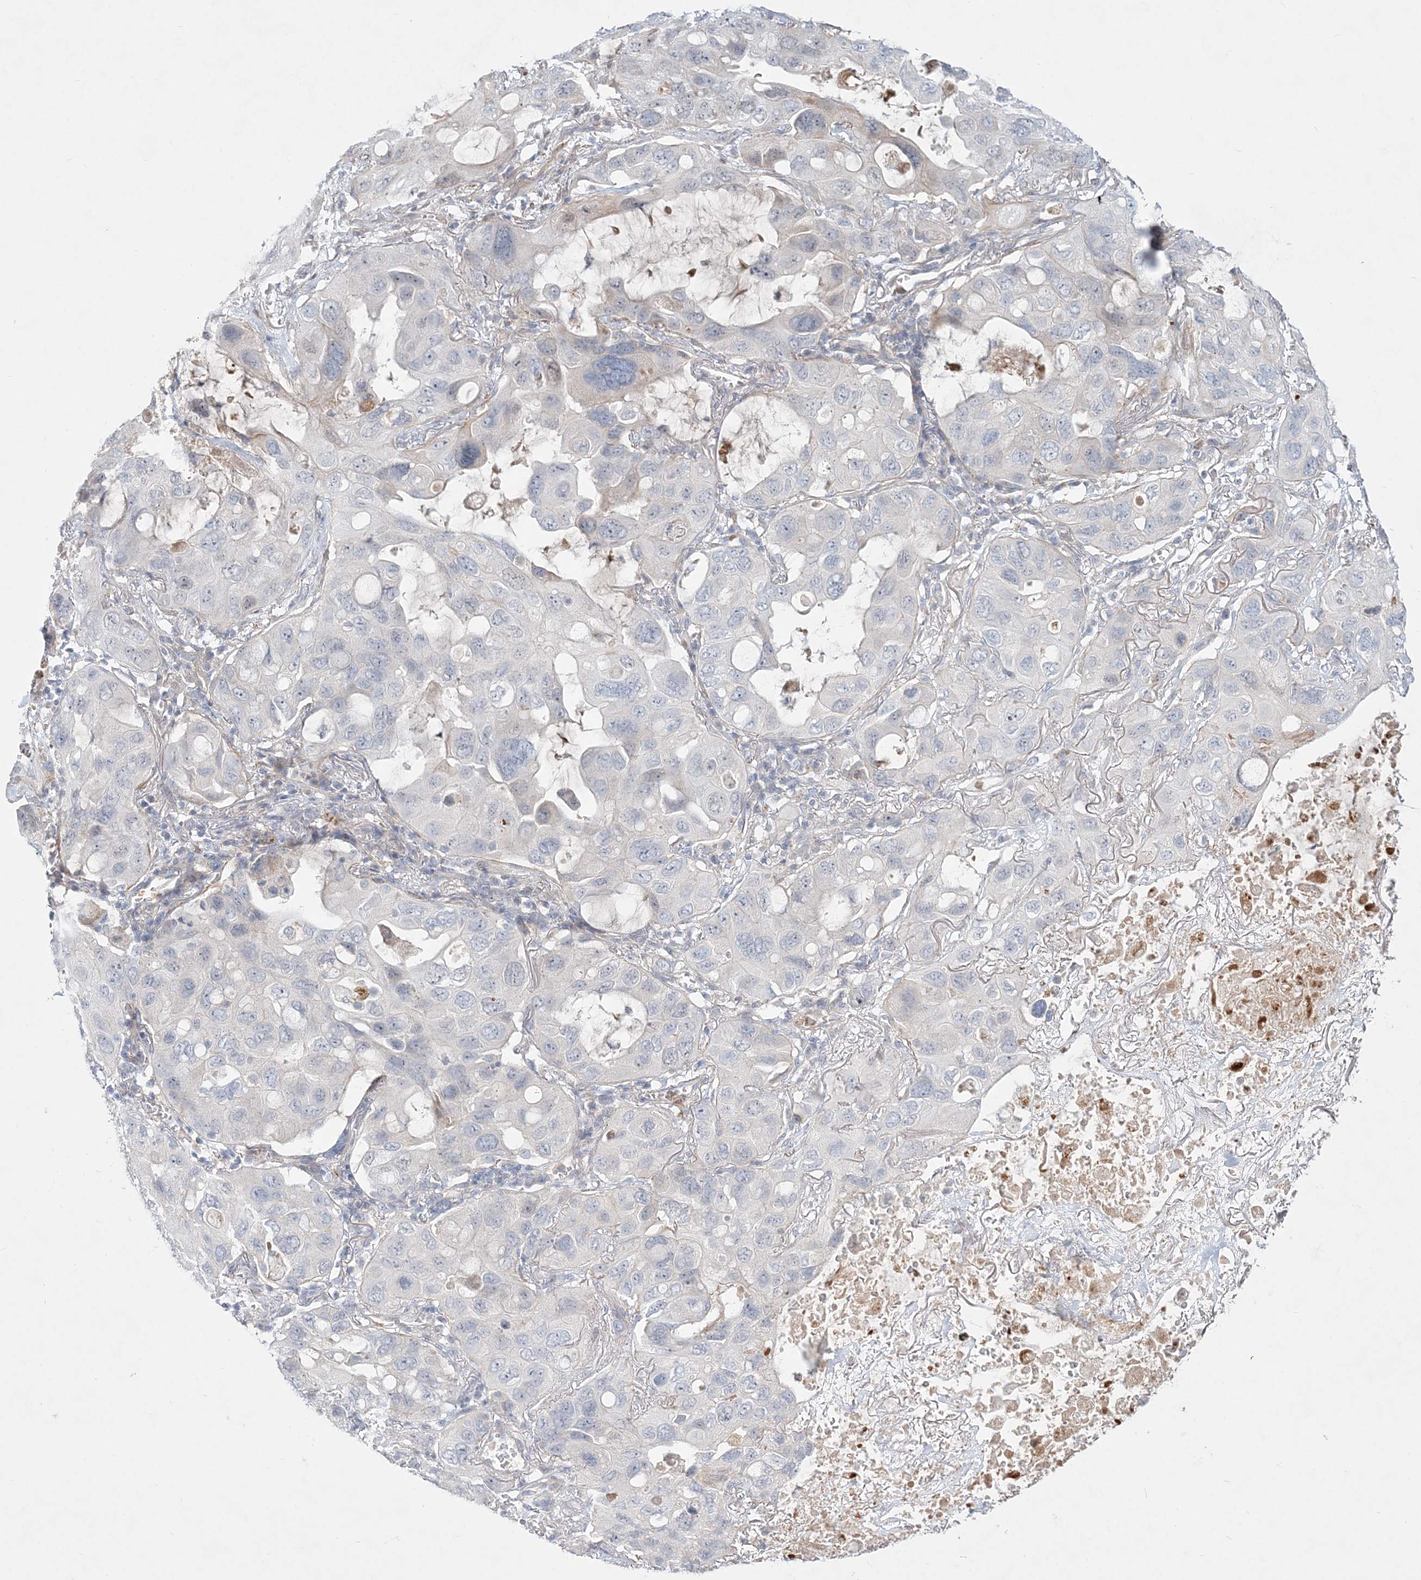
{"staining": {"intensity": "negative", "quantity": "none", "location": "none"}, "tissue": "lung cancer", "cell_type": "Tumor cells", "image_type": "cancer", "snomed": [{"axis": "morphology", "description": "Squamous cell carcinoma, NOS"}, {"axis": "topography", "description": "Lung"}], "caption": "Image shows no significant protein positivity in tumor cells of lung cancer (squamous cell carcinoma).", "gene": "DNAH5", "patient": {"sex": "female", "age": 73}}